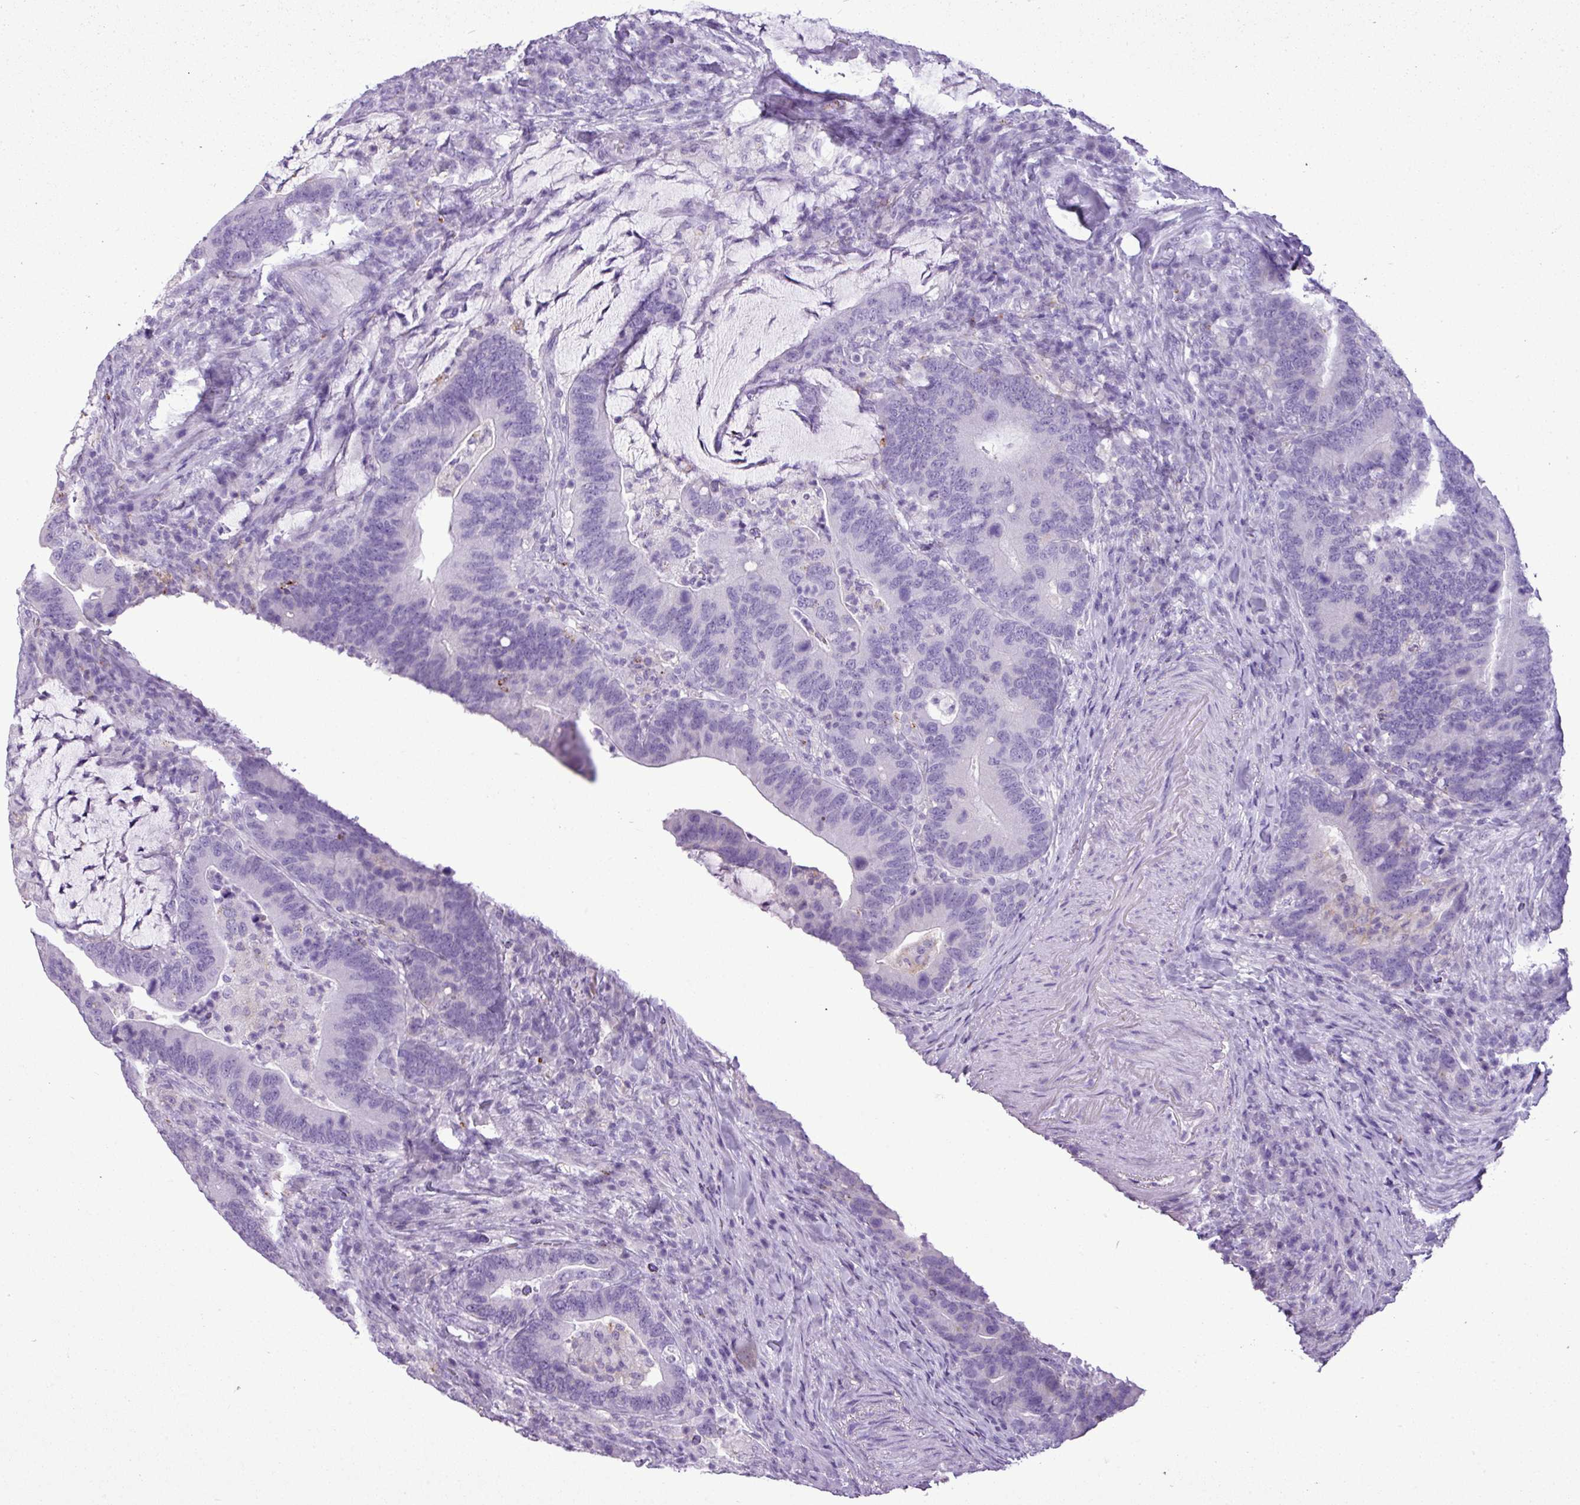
{"staining": {"intensity": "negative", "quantity": "none", "location": "none"}, "tissue": "colorectal cancer", "cell_type": "Tumor cells", "image_type": "cancer", "snomed": [{"axis": "morphology", "description": "Adenocarcinoma, NOS"}, {"axis": "topography", "description": "Colon"}], "caption": "Adenocarcinoma (colorectal) stained for a protein using immunohistochemistry shows no expression tumor cells.", "gene": "RBMXL2", "patient": {"sex": "female", "age": 66}}